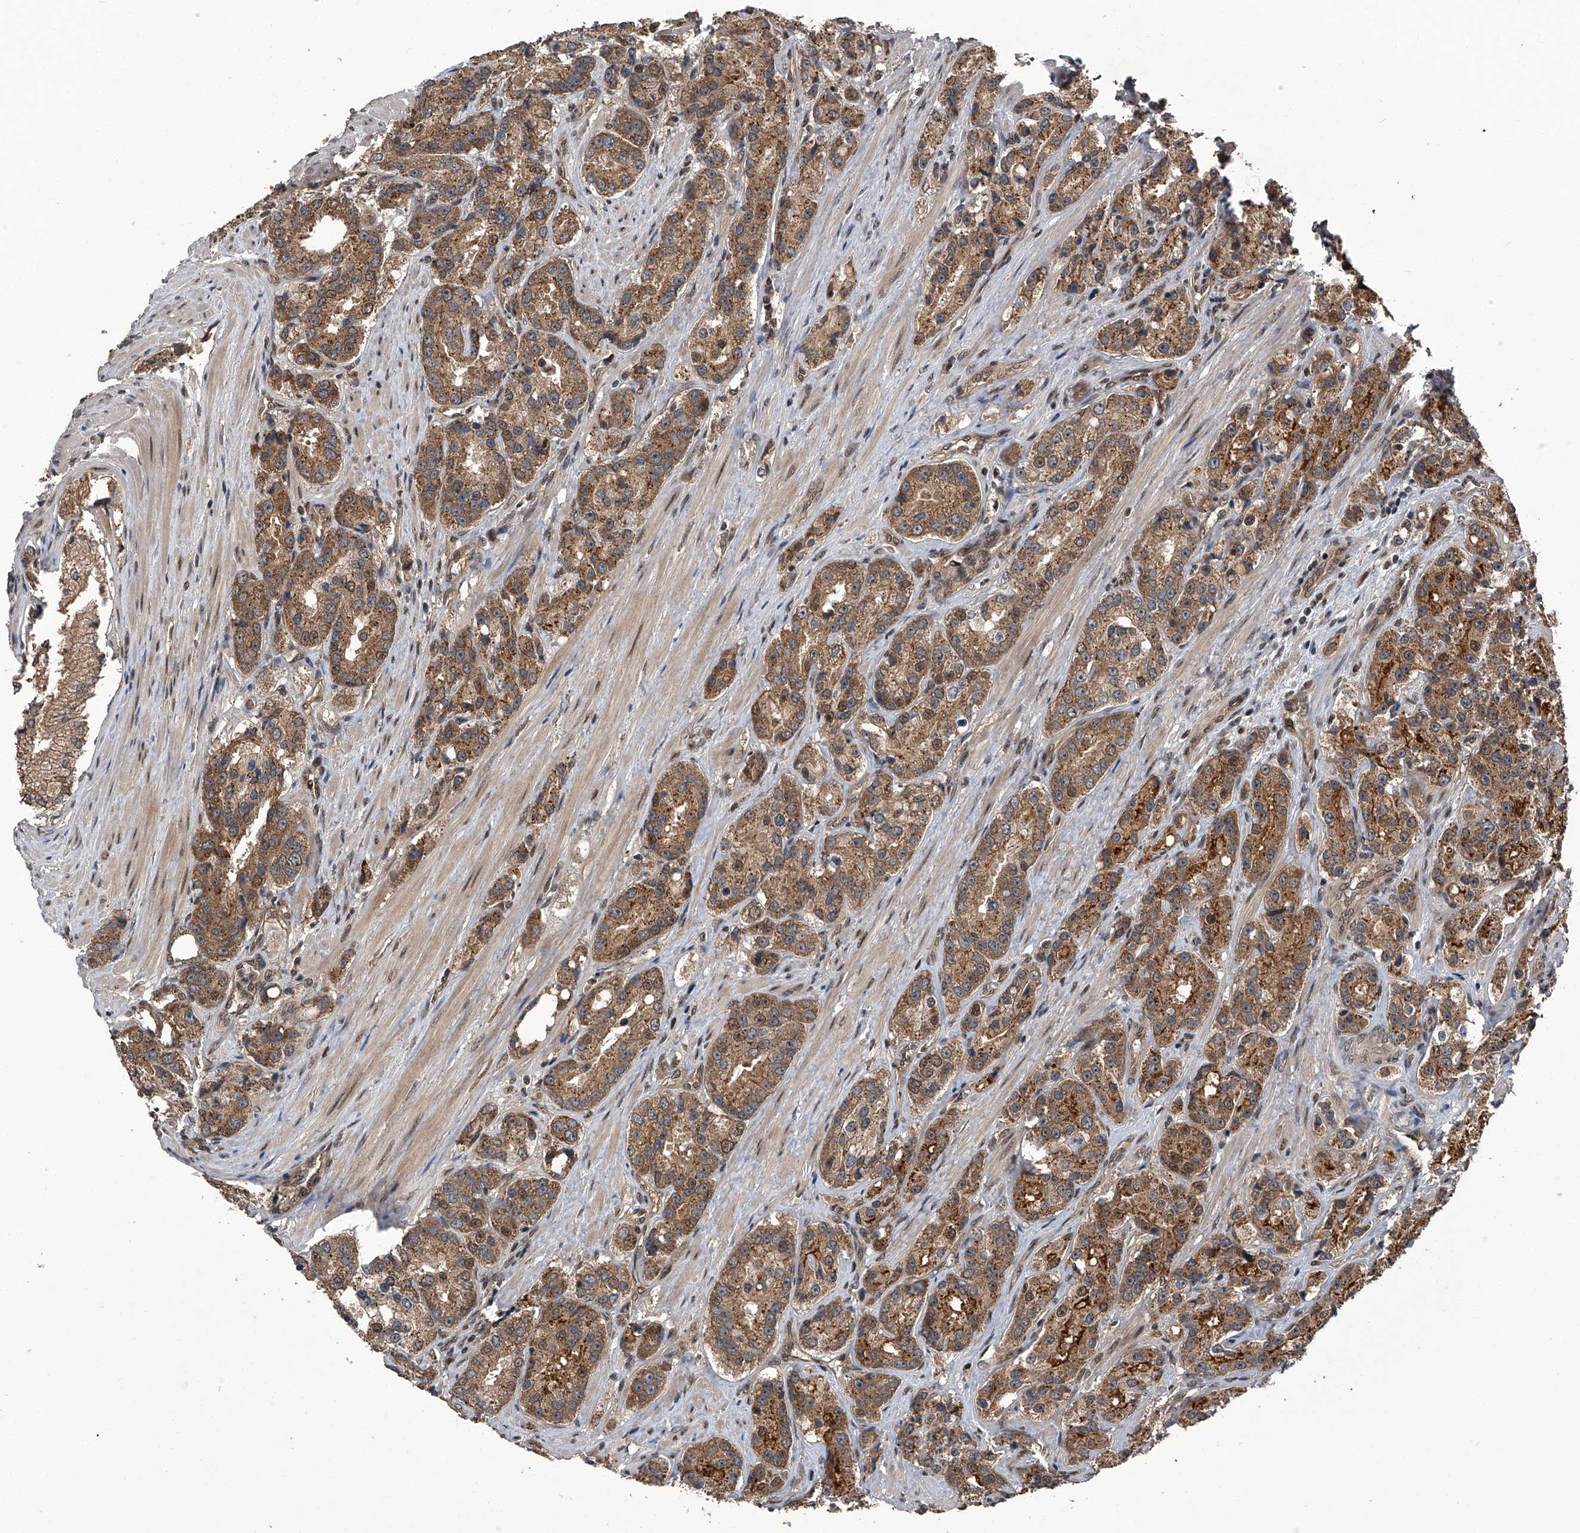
{"staining": {"intensity": "moderate", "quantity": ">75%", "location": "cytoplasmic/membranous"}, "tissue": "prostate cancer", "cell_type": "Tumor cells", "image_type": "cancer", "snomed": [{"axis": "morphology", "description": "Adenocarcinoma, High grade"}, {"axis": "topography", "description": "Prostate"}], "caption": "A high-resolution histopathology image shows immunohistochemistry (IHC) staining of prostate high-grade adenocarcinoma, which shows moderate cytoplasmic/membranous staining in about >75% of tumor cells.", "gene": "SLC12A8", "patient": {"sex": "male", "age": 60}}